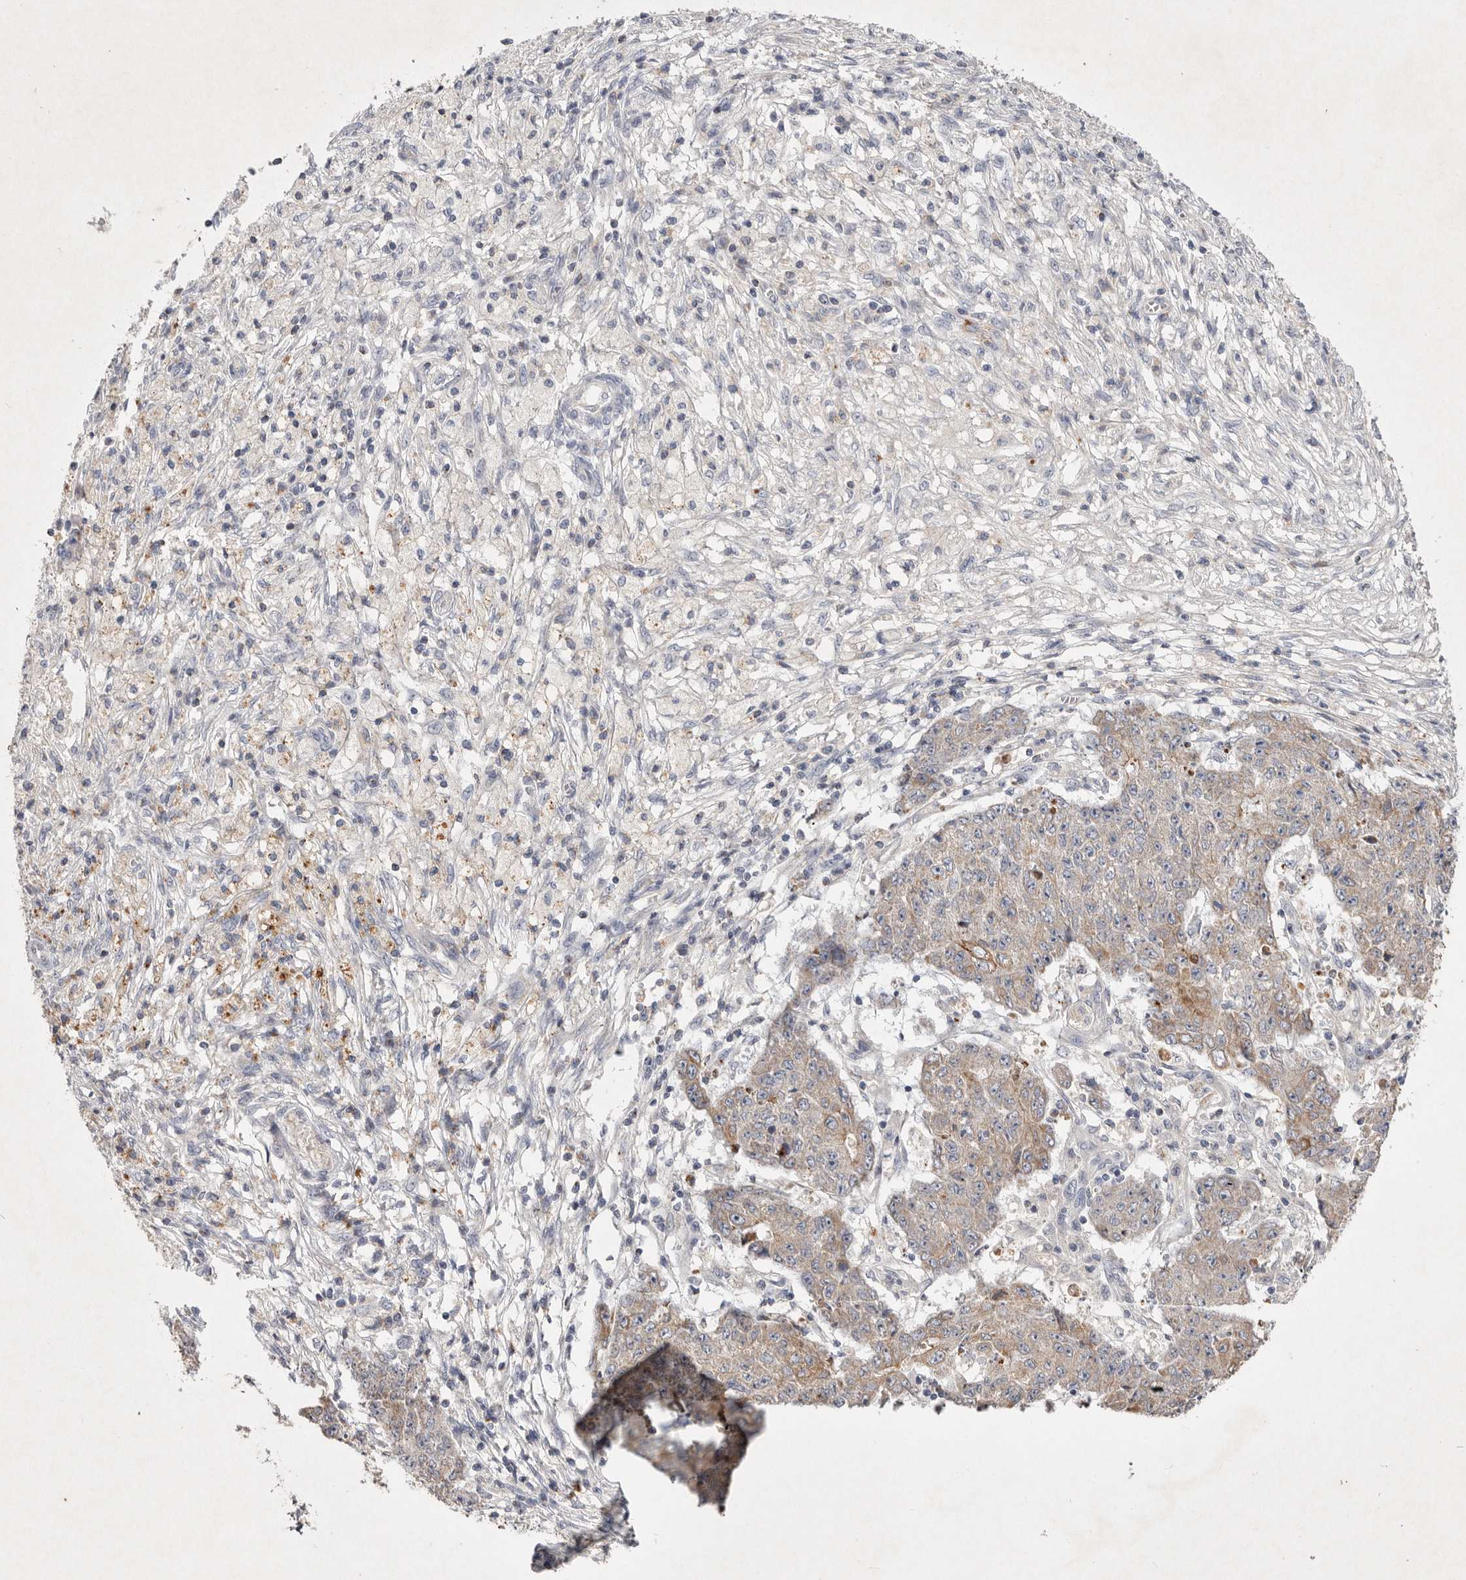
{"staining": {"intensity": "weak", "quantity": "<25%", "location": "cytoplasmic/membranous"}, "tissue": "ovarian cancer", "cell_type": "Tumor cells", "image_type": "cancer", "snomed": [{"axis": "morphology", "description": "Carcinoma, endometroid"}, {"axis": "topography", "description": "Ovary"}], "caption": "Immunohistochemical staining of endometroid carcinoma (ovarian) demonstrates no significant positivity in tumor cells.", "gene": "TNFSF14", "patient": {"sex": "female", "age": 42}}